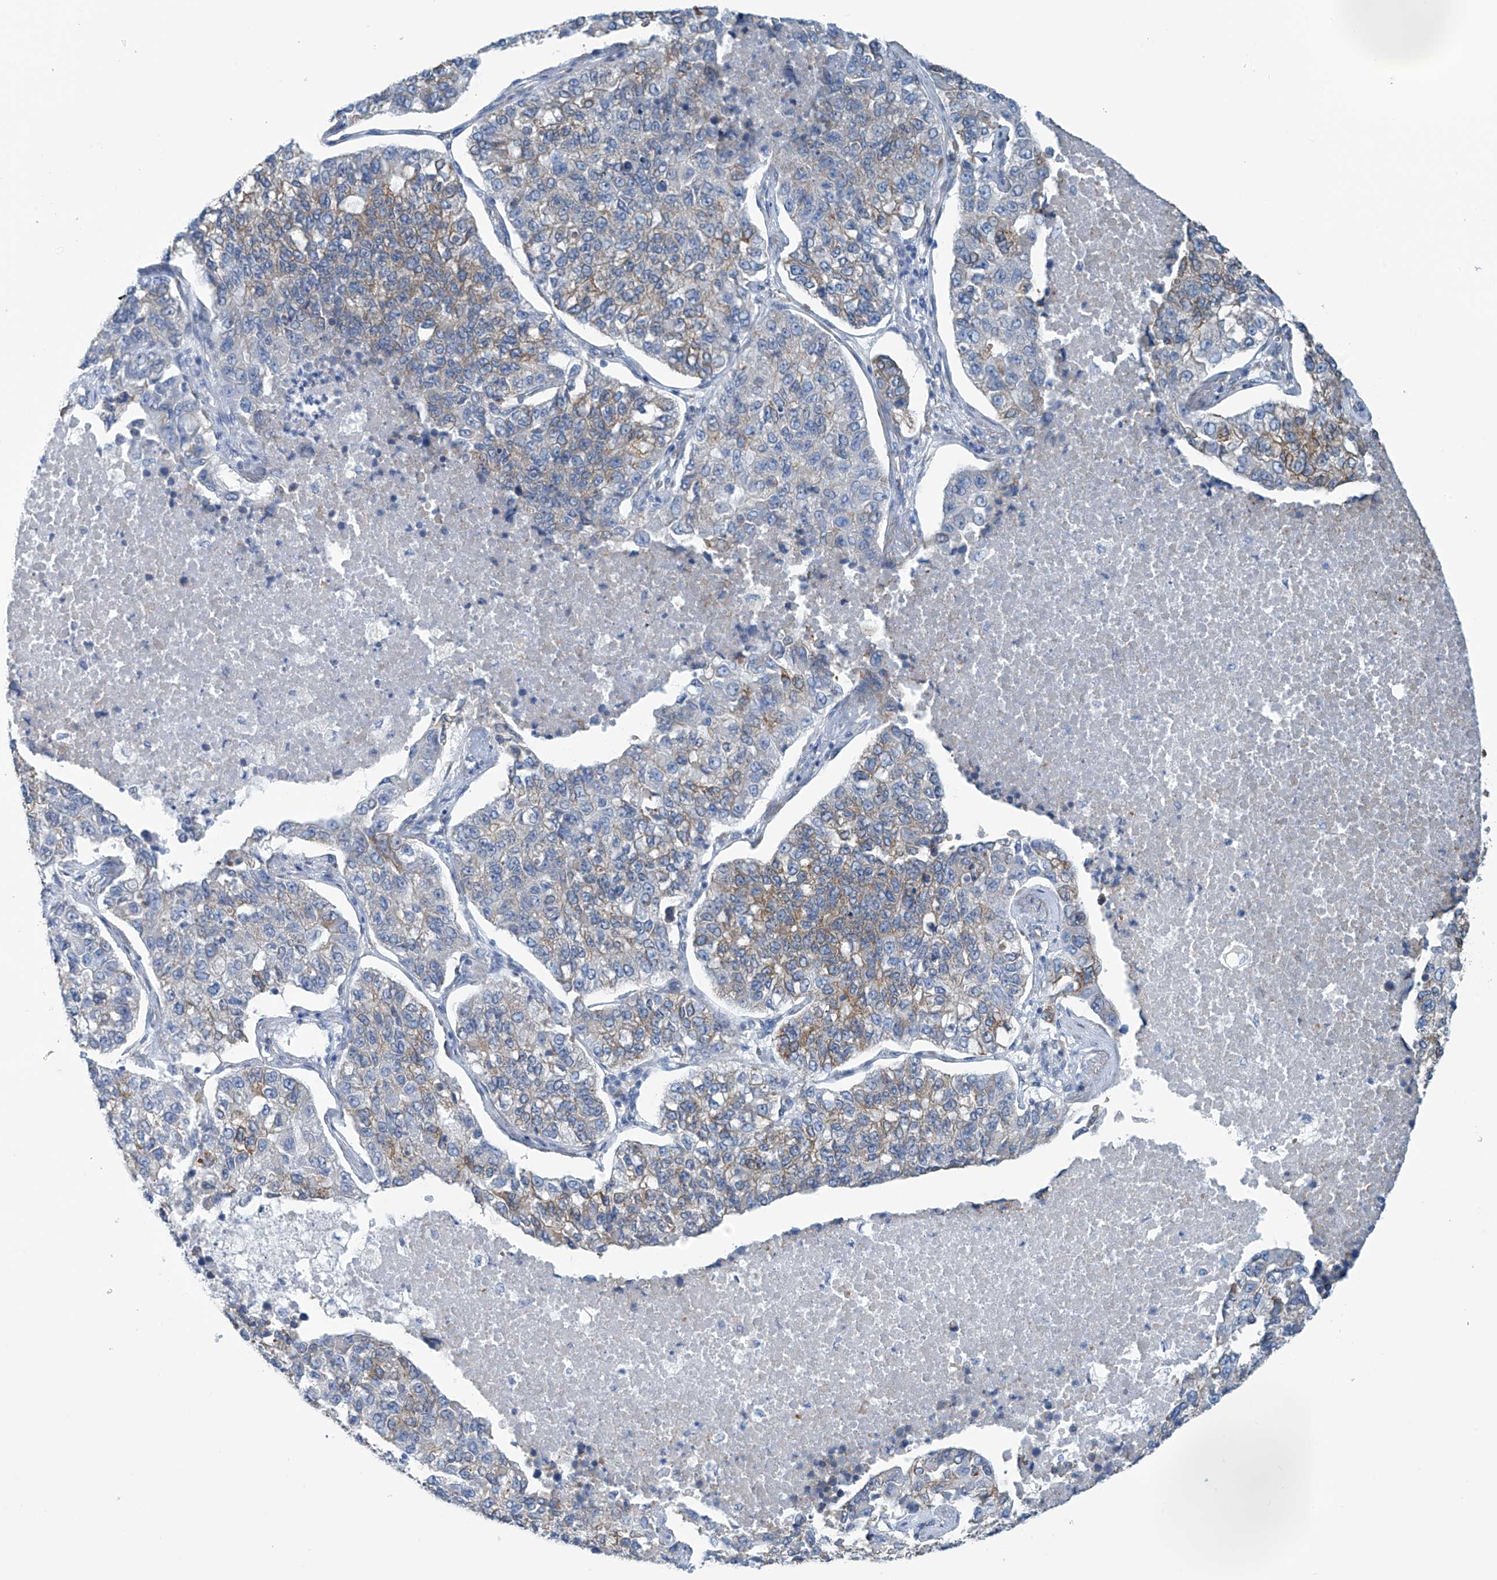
{"staining": {"intensity": "moderate", "quantity": "<25%", "location": "cytoplasmic/membranous"}, "tissue": "lung cancer", "cell_type": "Tumor cells", "image_type": "cancer", "snomed": [{"axis": "morphology", "description": "Adenocarcinoma, NOS"}, {"axis": "topography", "description": "Lung"}], "caption": "Protein analysis of adenocarcinoma (lung) tissue reveals moderate cytoplasmic/membranous expression in approximately <25% of tumor cells. The protein is shown in brown color, while the nuclei are stained blue.", "gene": "RCN2", "patient": {"sex": "male", "age": 49}}